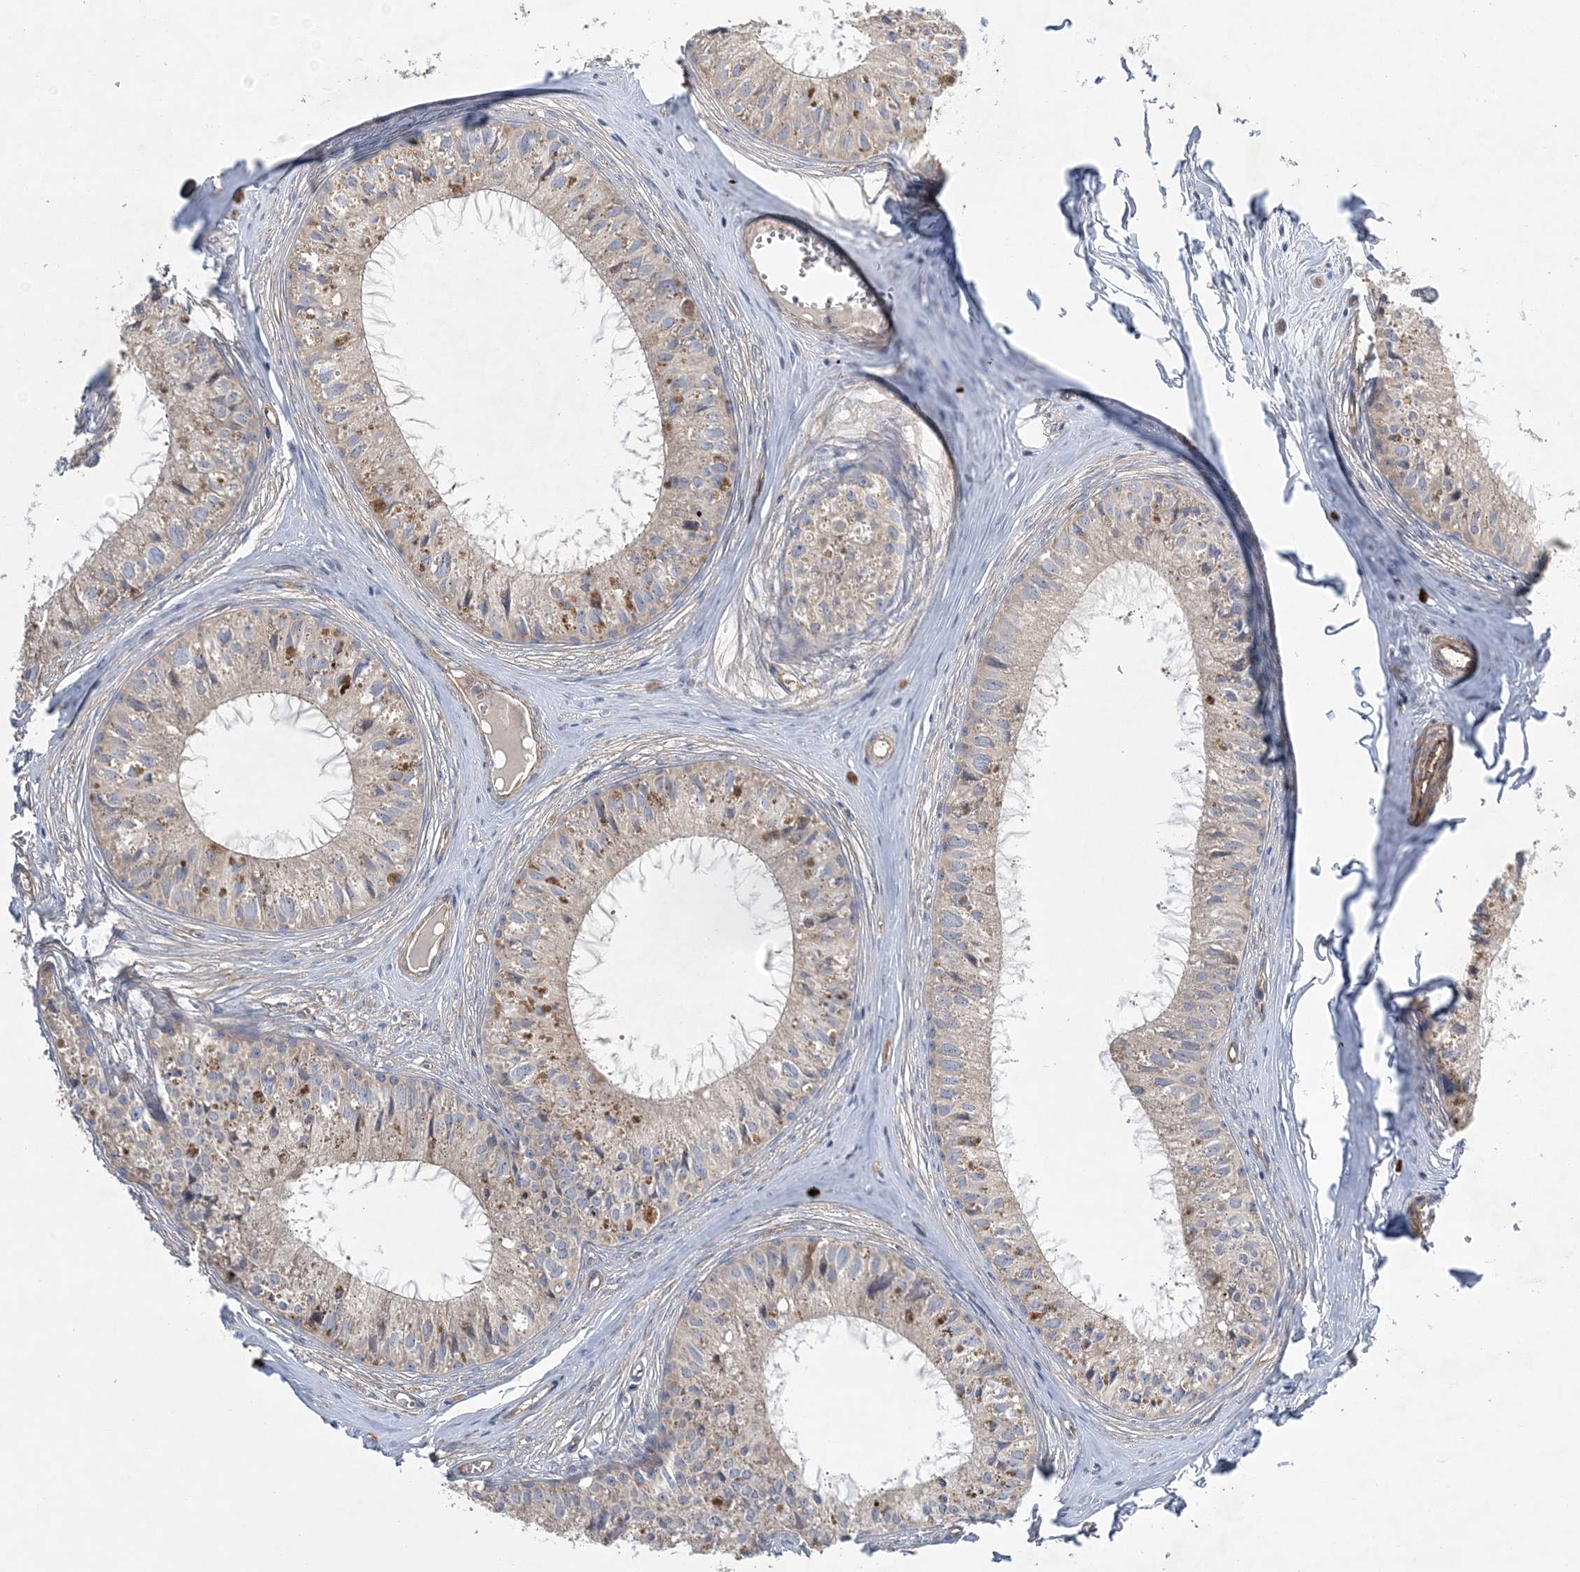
{"staining": {"intensity": "moderate", "quantity": "<25%", "location": "cytoplasmic/membranous"}, "tissue": "epididymis", "cell_type": "Glandular cells", "image_type": "normal", "snomed": [{"axis": "morphology", "description": "Normal tissue, NOS"}, {"axis": "topography", "description": "Epididymis"}], "caption": "This micrograph reveals immunohistochemistry staining of normal epididymis, with low moderate cytoplasmic/membranous staining in approximately <25% of glandular cells.", "gene": "CALN1", "patient": {"sex": "male", "age": 36}}